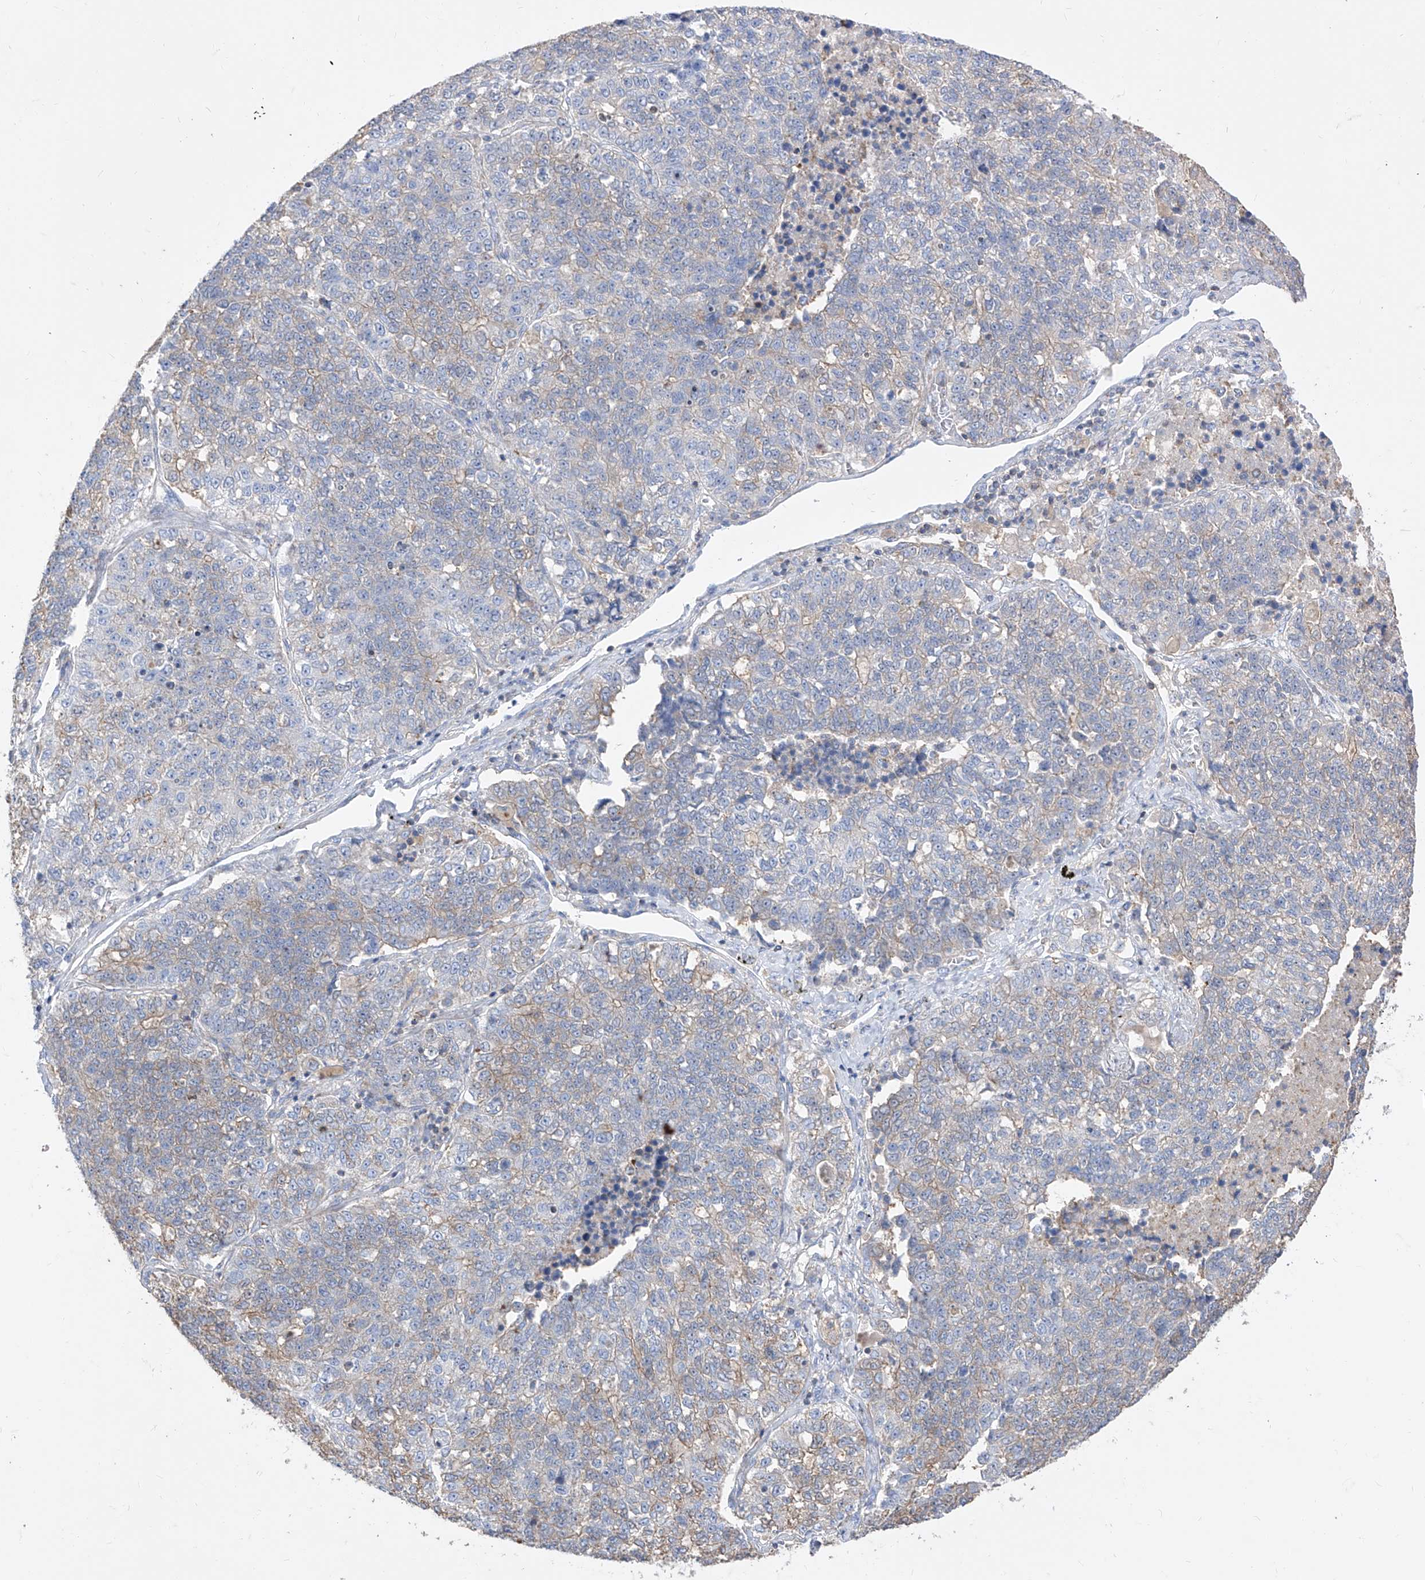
{"staining": {"intensity": "weak", "quantity": "25%-75%", "location": "cytoplasmic/membranous"}, "tissue": "lung cancer", "cell_type": "Tumor cells", "image_type": "cancer", "snomed": [{"axis": "morphology", "description": "Adenocarcinoma, NOS"}, {"axis": "topography", "description": "Lung"}], "caption": "Lung cancer (adenocarcinoma) was stained to show a protein in brown. There is low levels of weak cytoplasmic/membranous expression in about 25%-75% of tumor cells. The protein is stained brown, and the nuclei are stained in blue (DAB IHC with brightfield microscopy, high magnification).", "gene": "C1orf74", "patient": {"sex": "male", "age": 49}}